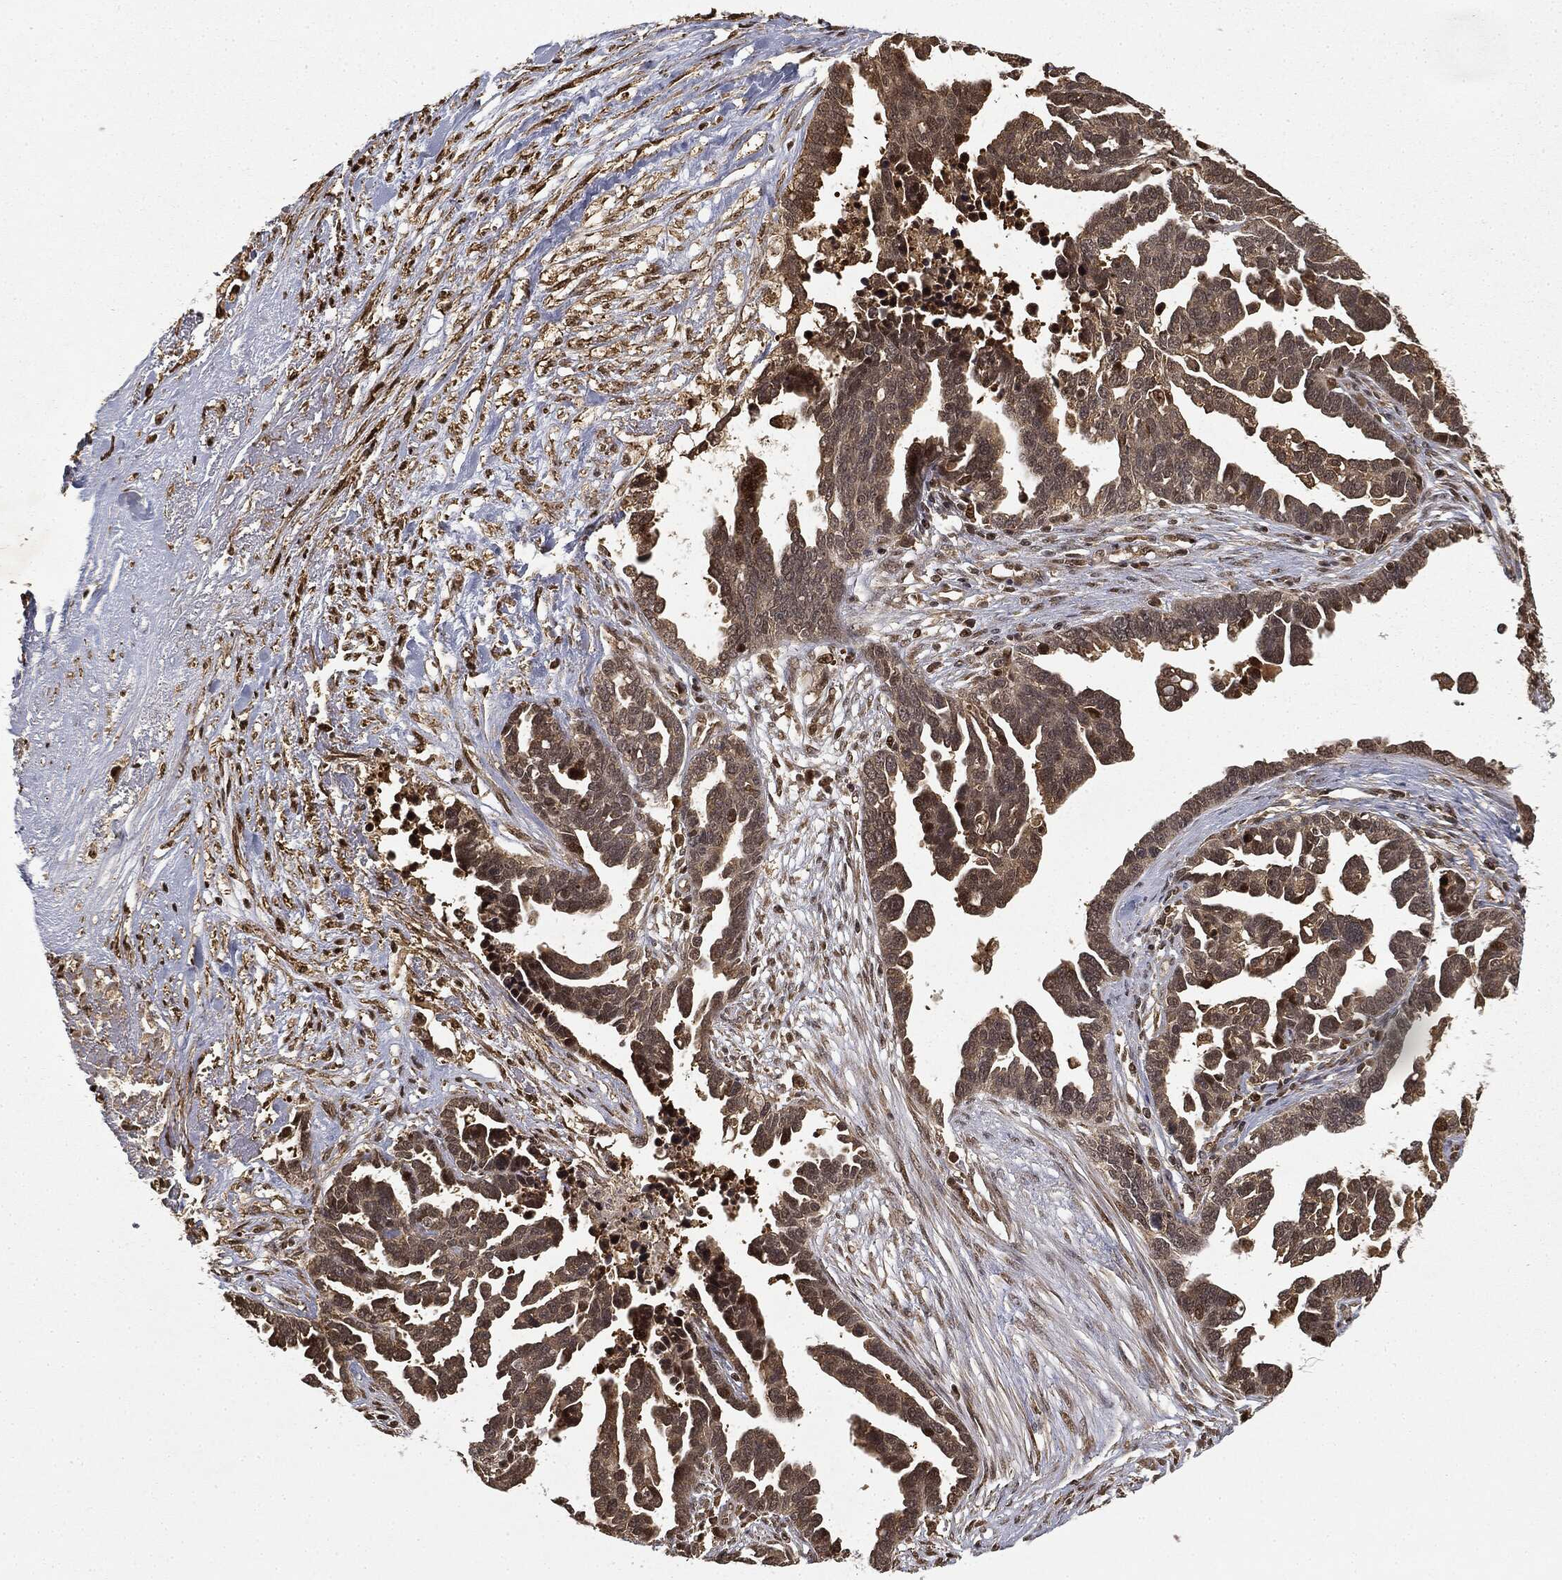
{"staining": {"intensity": "weak", "quantity": "25%-75%", "location": "cytoplasmic/membranous"}, "tissue": "ovarian cancer", "cell_type": "Tumor cells", "image_type": "cancer", "snomed": [{"axis": "morphology", "description": "Cystadenocarcinoma, serous, NOS"}, {"axis": "topography", "description": "Ovary"}], "caption": "Immunohistochemical staining of ovarian cancer (serous cystadenocarcinoma) shows weak cytoplasmic/membranous protein positivity in about 25%-75% of tumor cells.", "gene": "ZNHIT6", "patient": {"sex": "female", "age": 54}}